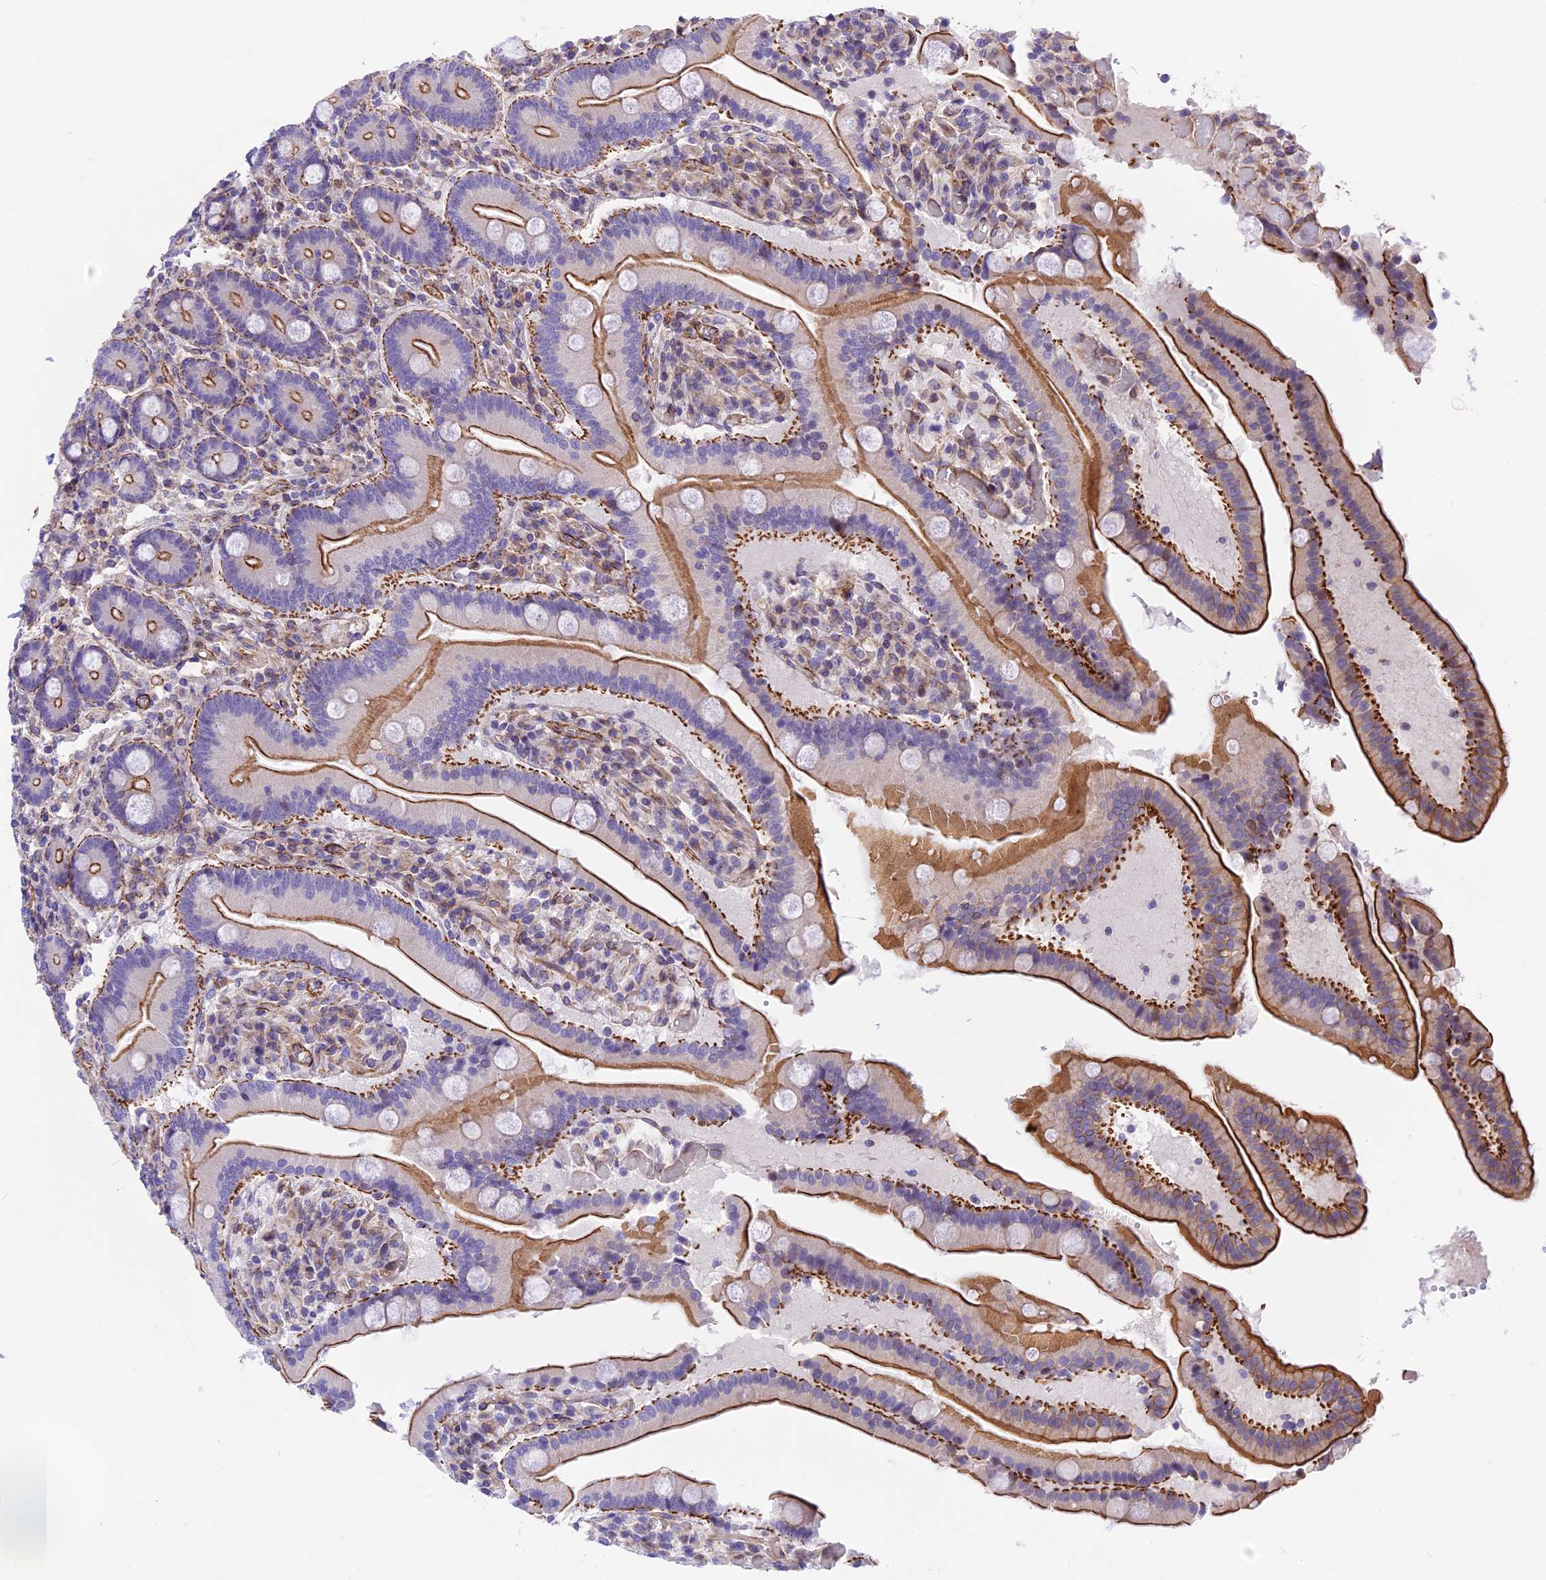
{"staining": {"intensity": "moderate", "quantity": ">75%", "location": "cytoplasmic/membranous"}, "tissue": "duodenum", "cell_type": "Glandular cells", "image_type": "normal", "snomed": [{"axis": "morphology", "description": "Normal tissue, NOS"}, {"axis": "topography", "description": "Duodenum"}], "caption": "An image of human duodenum stained for a protein displays moderate cytoplasmic/membranous brown staining in glandular cells.", "gene": "R3HDM4", "patient": {"sex": "female", "age": 62}}